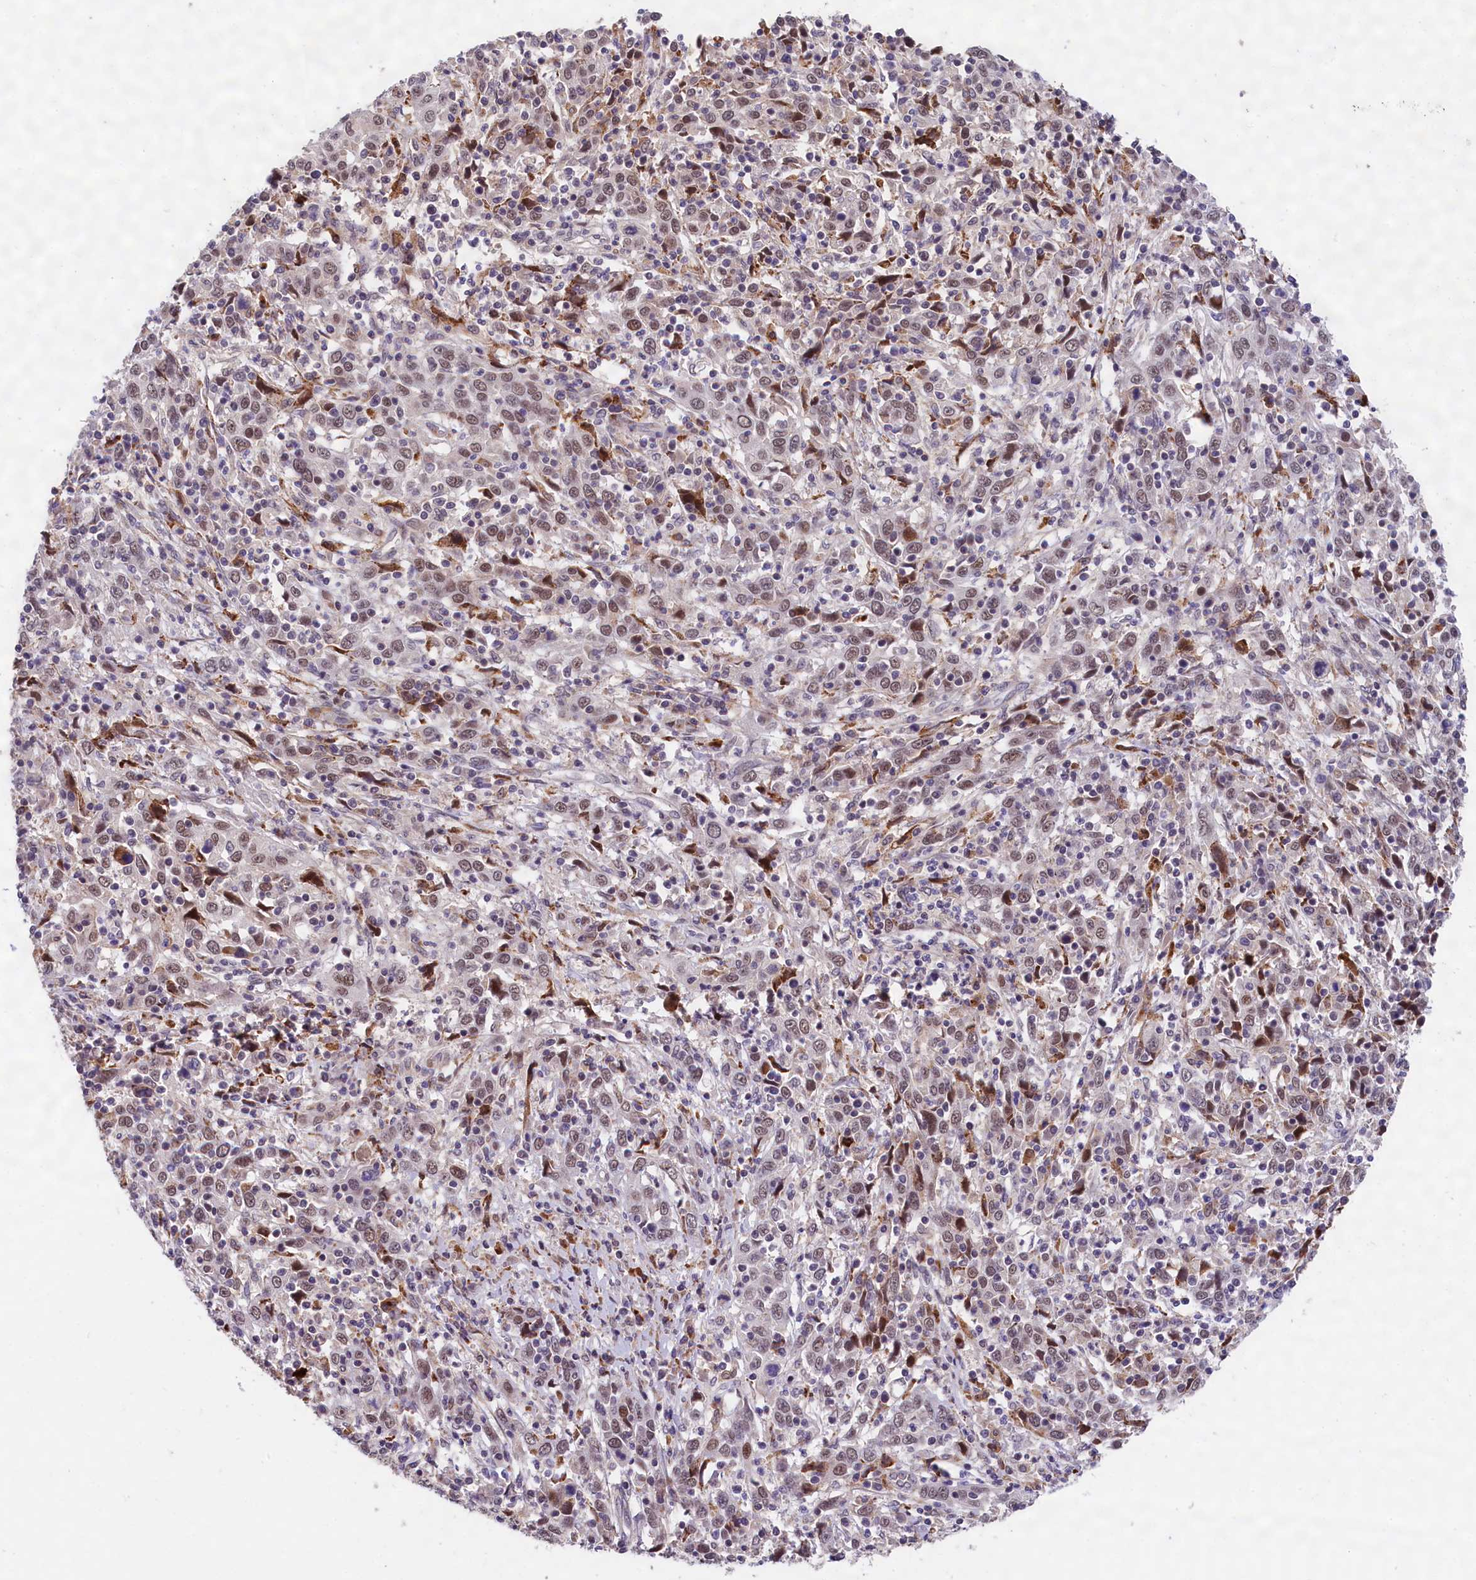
{"staining": {"intensity": "moderate", "quantity": "25%-75%", "location": "nuclear"}, "tissue": "cervical cancer", "cell_type": "Tumor cells", "image_type": "cancer", "snomed": [{"axis": "morphology", "description": "Squamous cell carcinoma, NOS"}, {"axis": "topography", "description": "Cervix"}], "caption": "Cervical cancer (squamous cell carcinoma) stained for a protein exhibits moderate nuclear positivity in tumor cells. The protein is stained brown, and the nuclei are stained in blue (DAB IHC with brightfield microscopy, high magnification).", "gene": "FBXO45", "patient": {"sex": "female", "age": 46}}